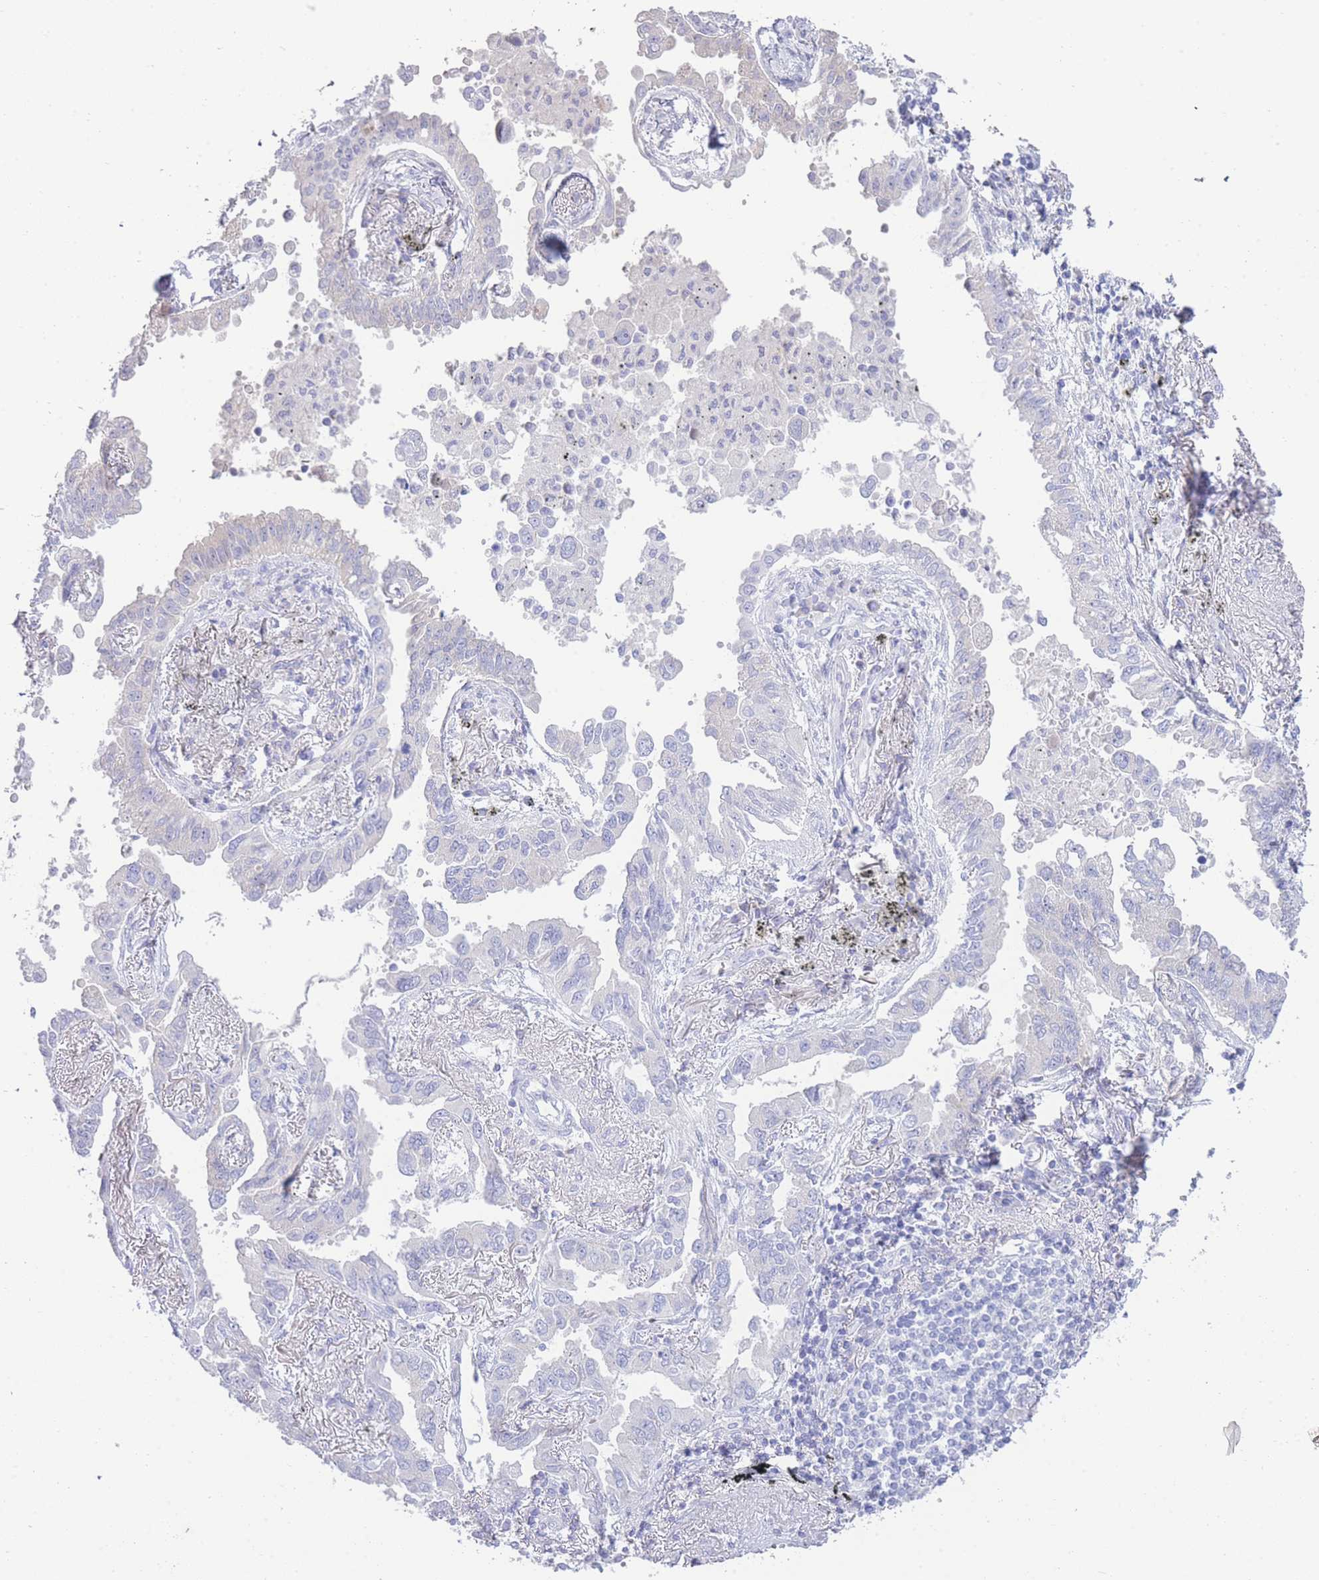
{"staining": {"intensity": "negative", "quantity": "none", "location": "none"}, "tissue": "lung cancer", "cell_type": "Tumor cells", "image_type": "cancer", "snomed": [{"axis": "morphology", "description": "Adenocarcinoma, NOS"}, {"axis": "topography", "description": "Lung"}], "caption": "An IHC image of lung cancer is shown. There is no staining in tumor cells of lung cancer.", "gene": "LRRC37A", "patient": {"sex": "male", "age": 67}}